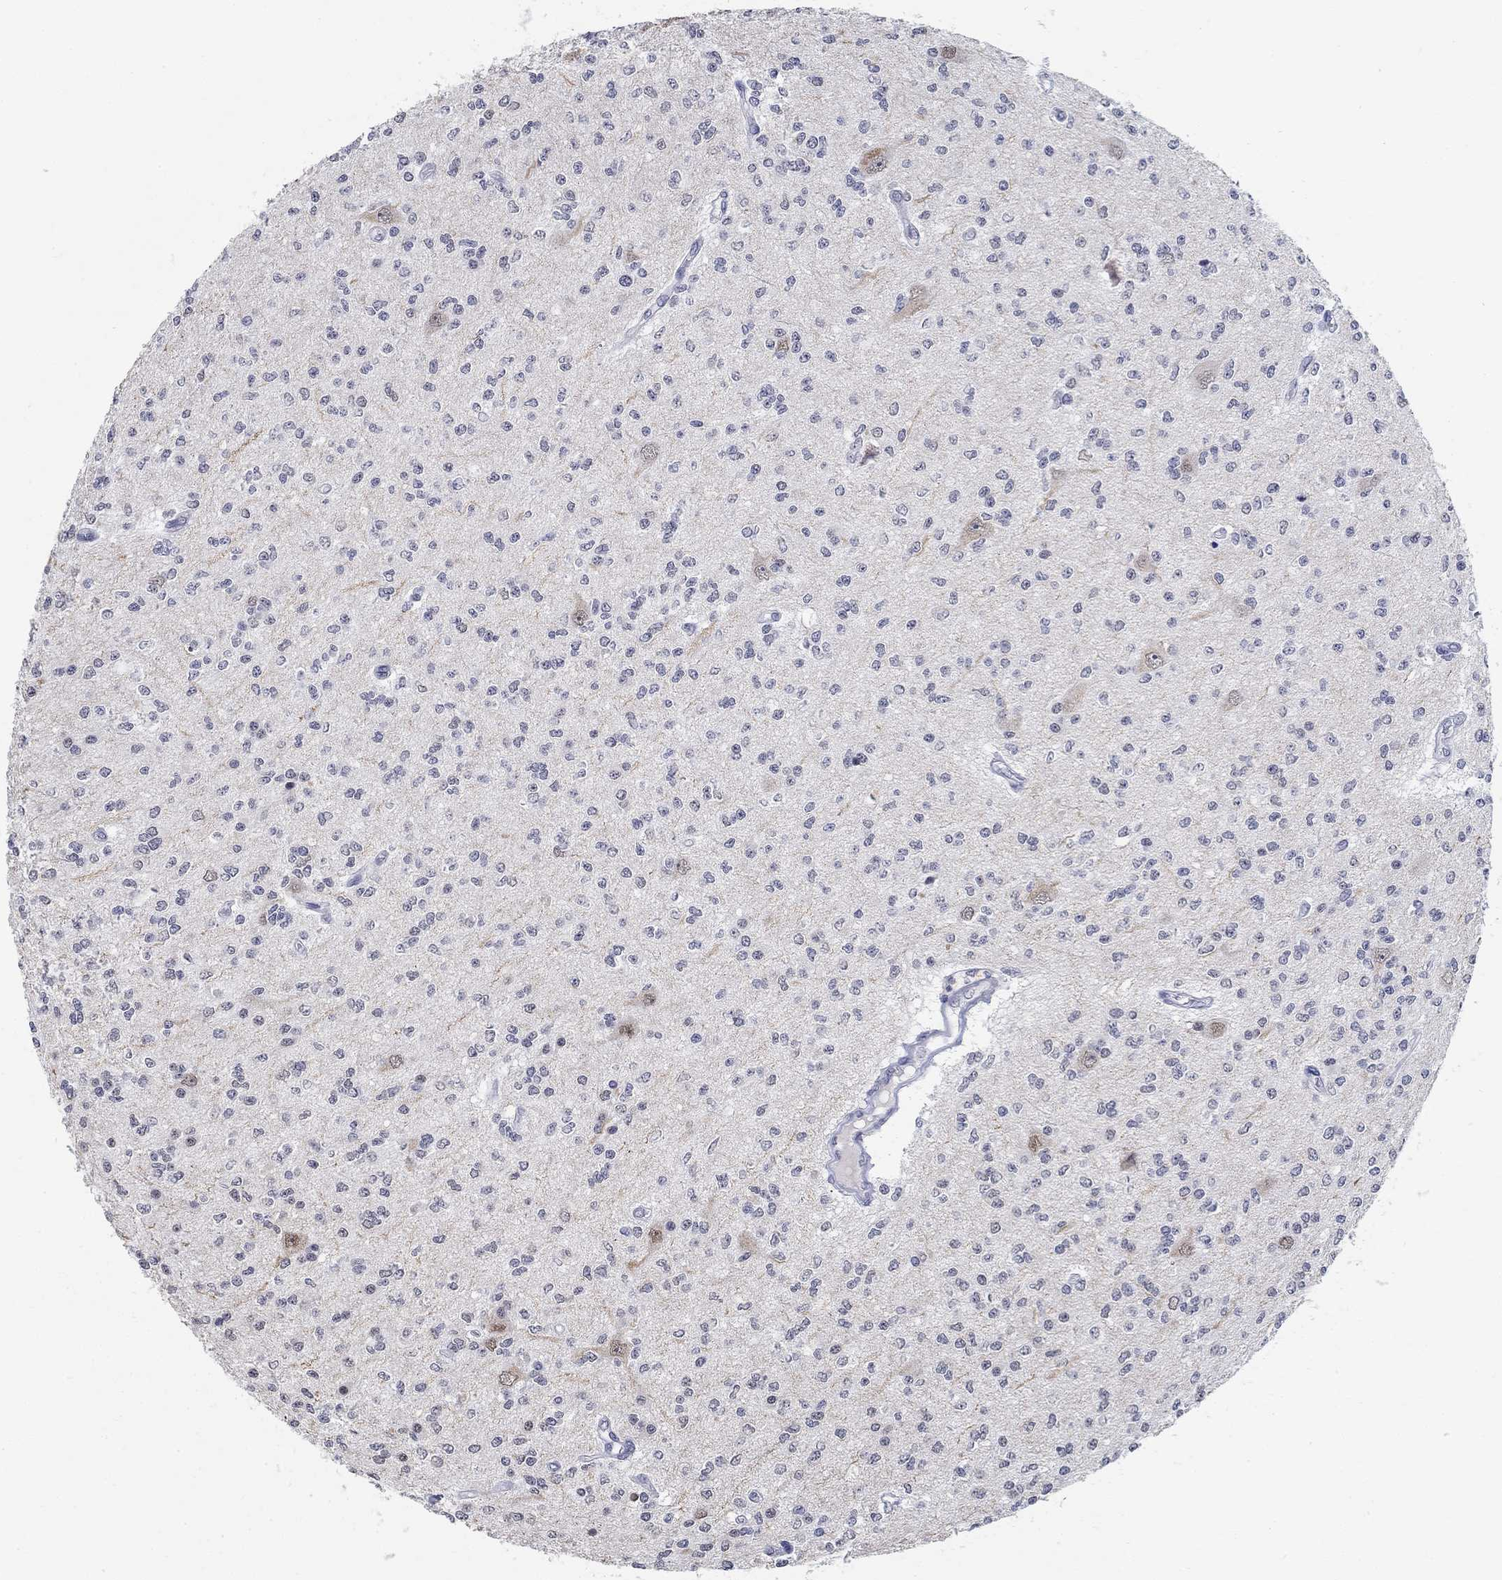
{"staining": {"intensity": "negative", "quantity": "none", "location": "none"}, "tissue": "glioma", "cell_type": "Tumor cells", "image_type": "cancer", "snomed": [{"axis": "morphology", "description": "Glioma, malignant, Low grade"}, {"axis": "topography", "description": "Brain"}], "caption": "IHC image of neoplastic tissue: glioma stained with DAB shows no significant protein staining in tumor cells.", "gene": "ANKS1B", "patient": {"sex": "male", "age": 67}}